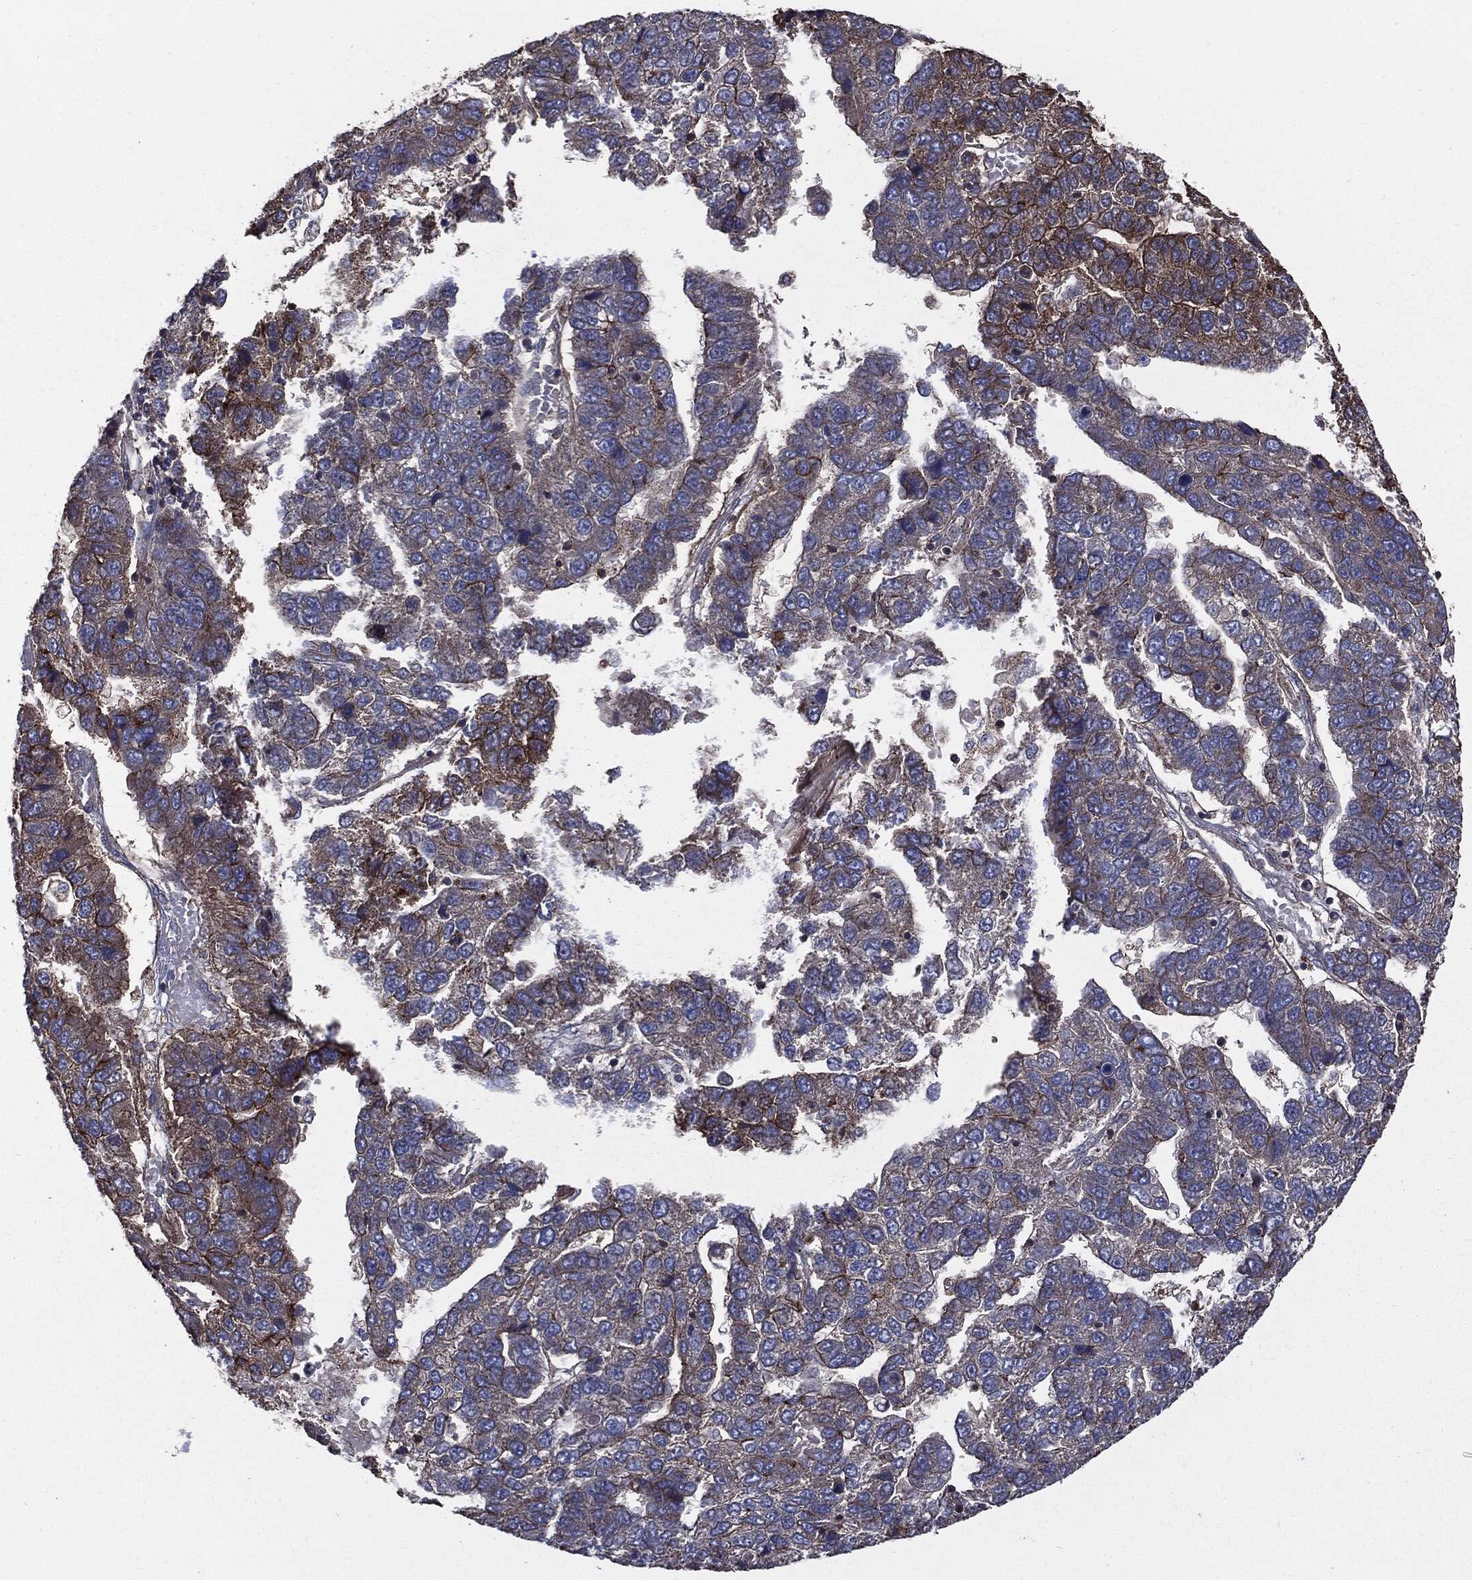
{"staining": {"intensity": "moderate", "quantity": "25%-75%", "location": "cytoplasmic/membranous"}, "tissue": "pancreatic cancer", "cell_type": "Tumor cells", "image_type": "cancer", "snomed": [{"axis": "morphology", "description": "Adenocarcinoma, NOS"}, {"axis": "topography", "description": "Pancreas"}], "caption": "The photomicrograph demonstrates immunohistochemical staining of adenocarcinoma (pancreatic). There is moderate cytoplasmic/membranous staining is seen in about 25%-75% of tumor cells.", "gene": "PDCD6IP", "patient": {"sex": "female", "age": 61}}